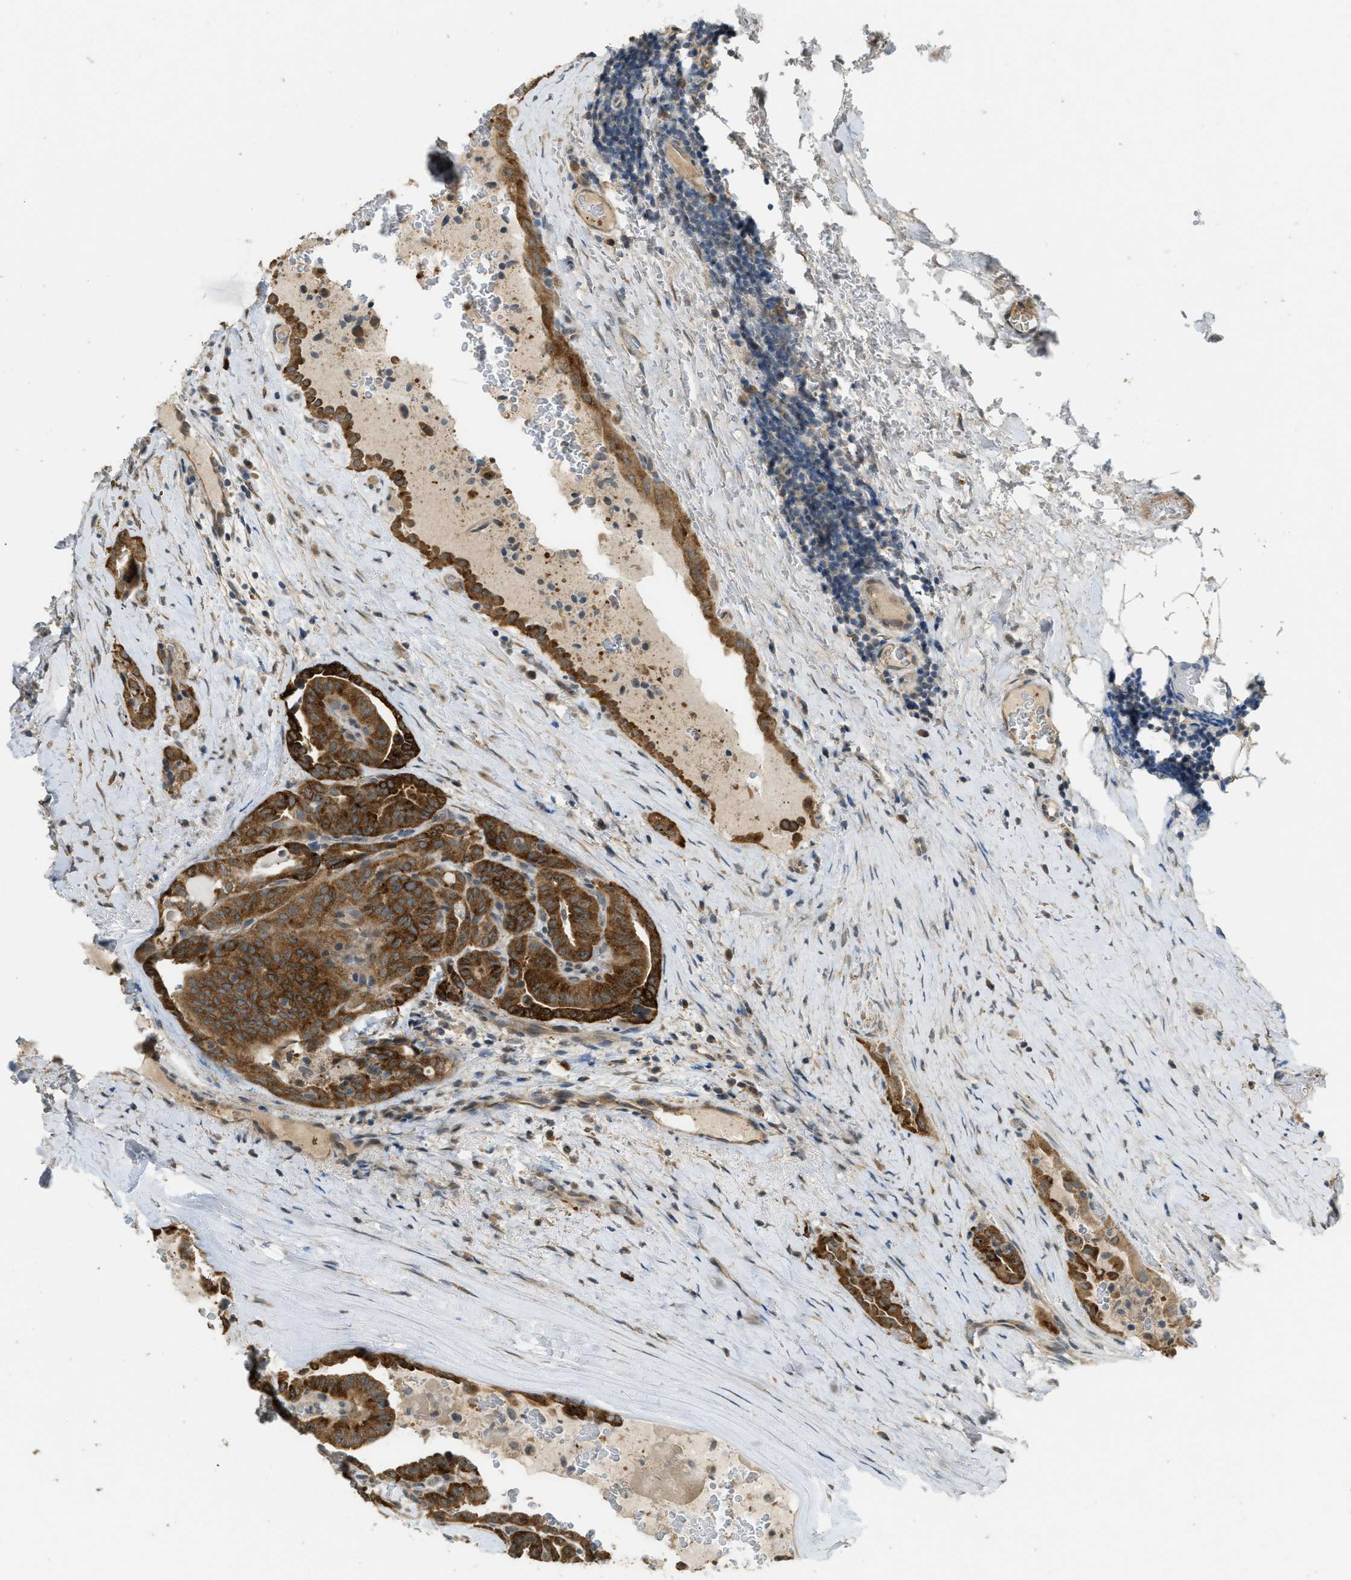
{"staining": {"intensity": "strong", "quantity": ">75%", "location": "cytoplasmic/membranous"}, "tissue": "thyroid cancer", "cell_type": "Tumor cells", "image_type": "cancer", "snomed": [{"axis": "morphology", "description": "Papillary adenocarcinoma, NOS"}, {"axis": "topography", "description": "Thyroid gland"}], "caption": "High-magnification brightfield microscopy of thyroid cancer (papillary adenocarcinoma) stained with DAB (brown) and counterstained with hematoxylin (blue). tumor cells exhibit strong cytoplasmic/membranous positivity is identified in approximately>75% of cells. Immunohistochemistry stains the protein in brown and the nuclei are stained blue.", "gene": "IGF2BP2", "patient": {"sex": "male", "age": 77}}